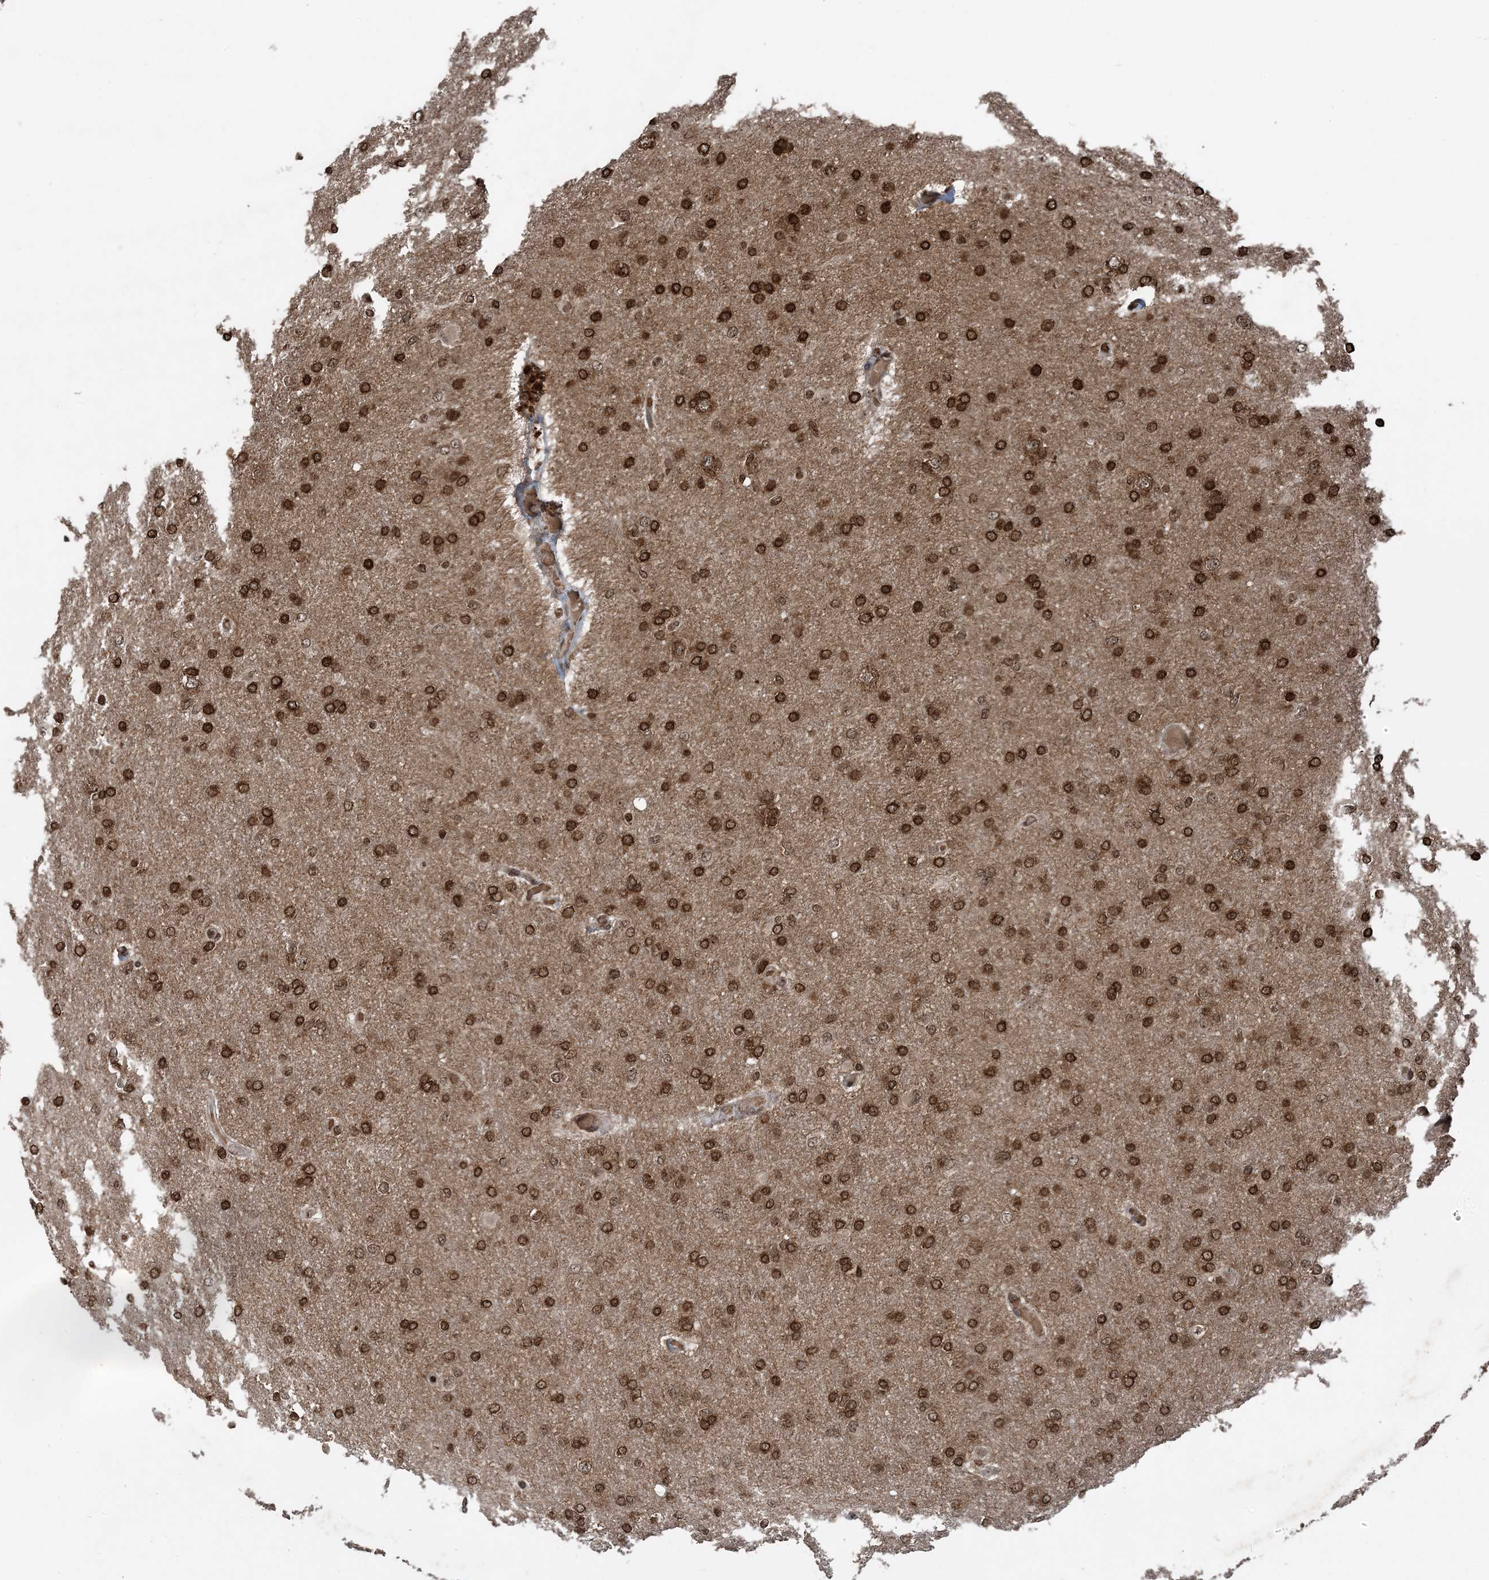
{"staining": {"intensity": "strong", "quantity": ">75%", "location": "nuclear"}, "tissue": "glioma", "cell_type": "Tumor cells", "image_type": "cancer", "snomed": [{"axis": "morphology", "description": "Glioma, malignant, High grade"}, {"axis": "topography", "description": "Cerebral cortex"}], "caption": "Immunohistochemical staining of human glioma shows high levels of strong nuclear protein staining in about >75% of tumor cells.", "gene": "ZFAND2B", "patient": {"sex": "female", "age": 36}}